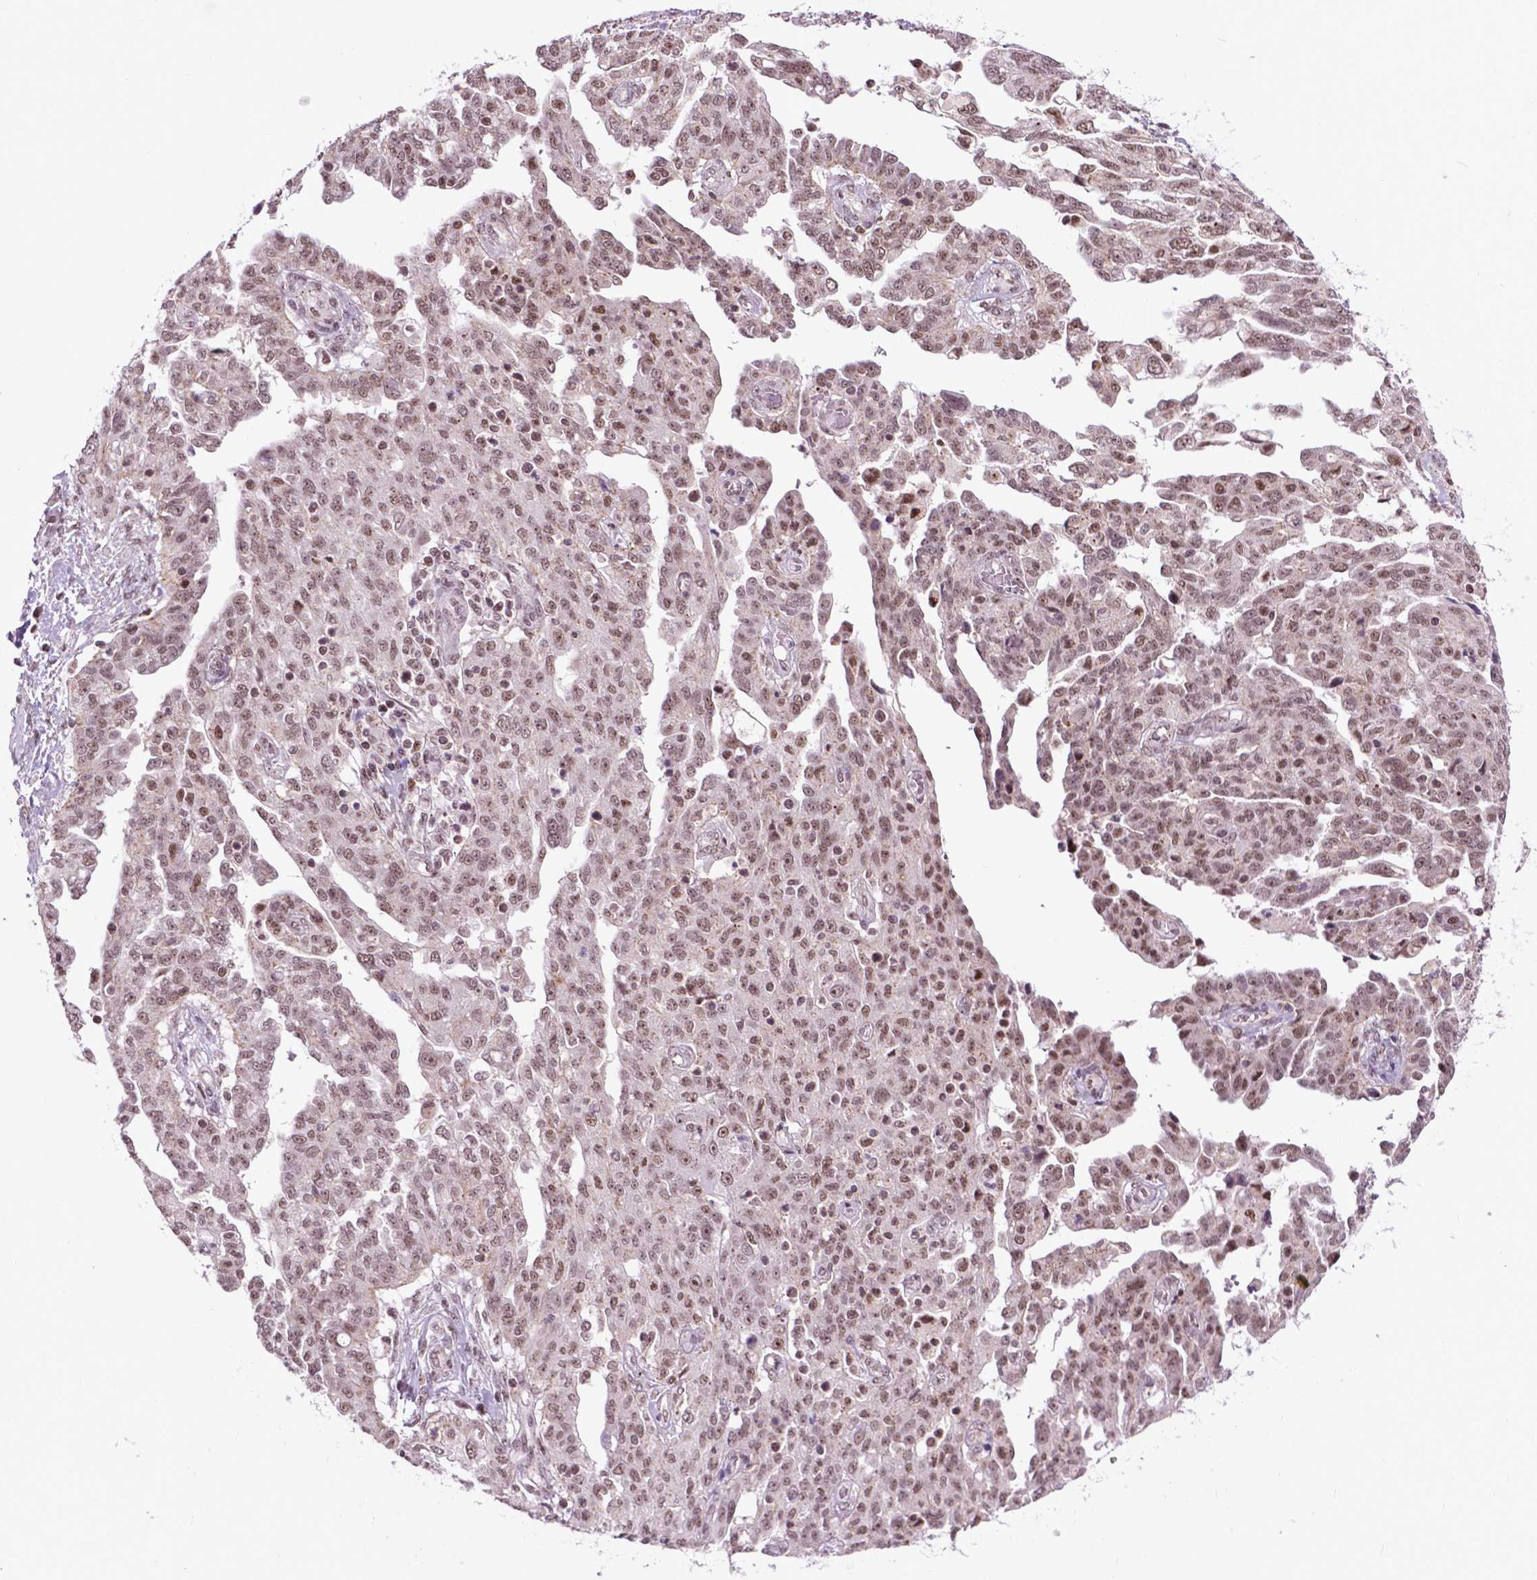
{"staining": {"intensity": "weak", "quantity": ">75%", "location": "nuclear"}, "tissue": "ovarian cancer", "cell_type": "Tumor cells", "image_type": "cancer", "snomed": [{"axis": "morphology", "description": "Cystadenocarcinoma, serous, NOS"}, {"axis": "topography", "description": "Ovary"}], "caption": "Immunohistochemical staining of human ovarian cancer (serous cystadenocarcinoma) exhibits low levels of weak nuclear protein staining in about >75% of tumor cells. (DAB (3,3'-diaminobenzidine) IHC, brown staining for protein, blue staining for nuclei).", "gene": "EAF1", "patient": {"sex": "female", "age": 67}}